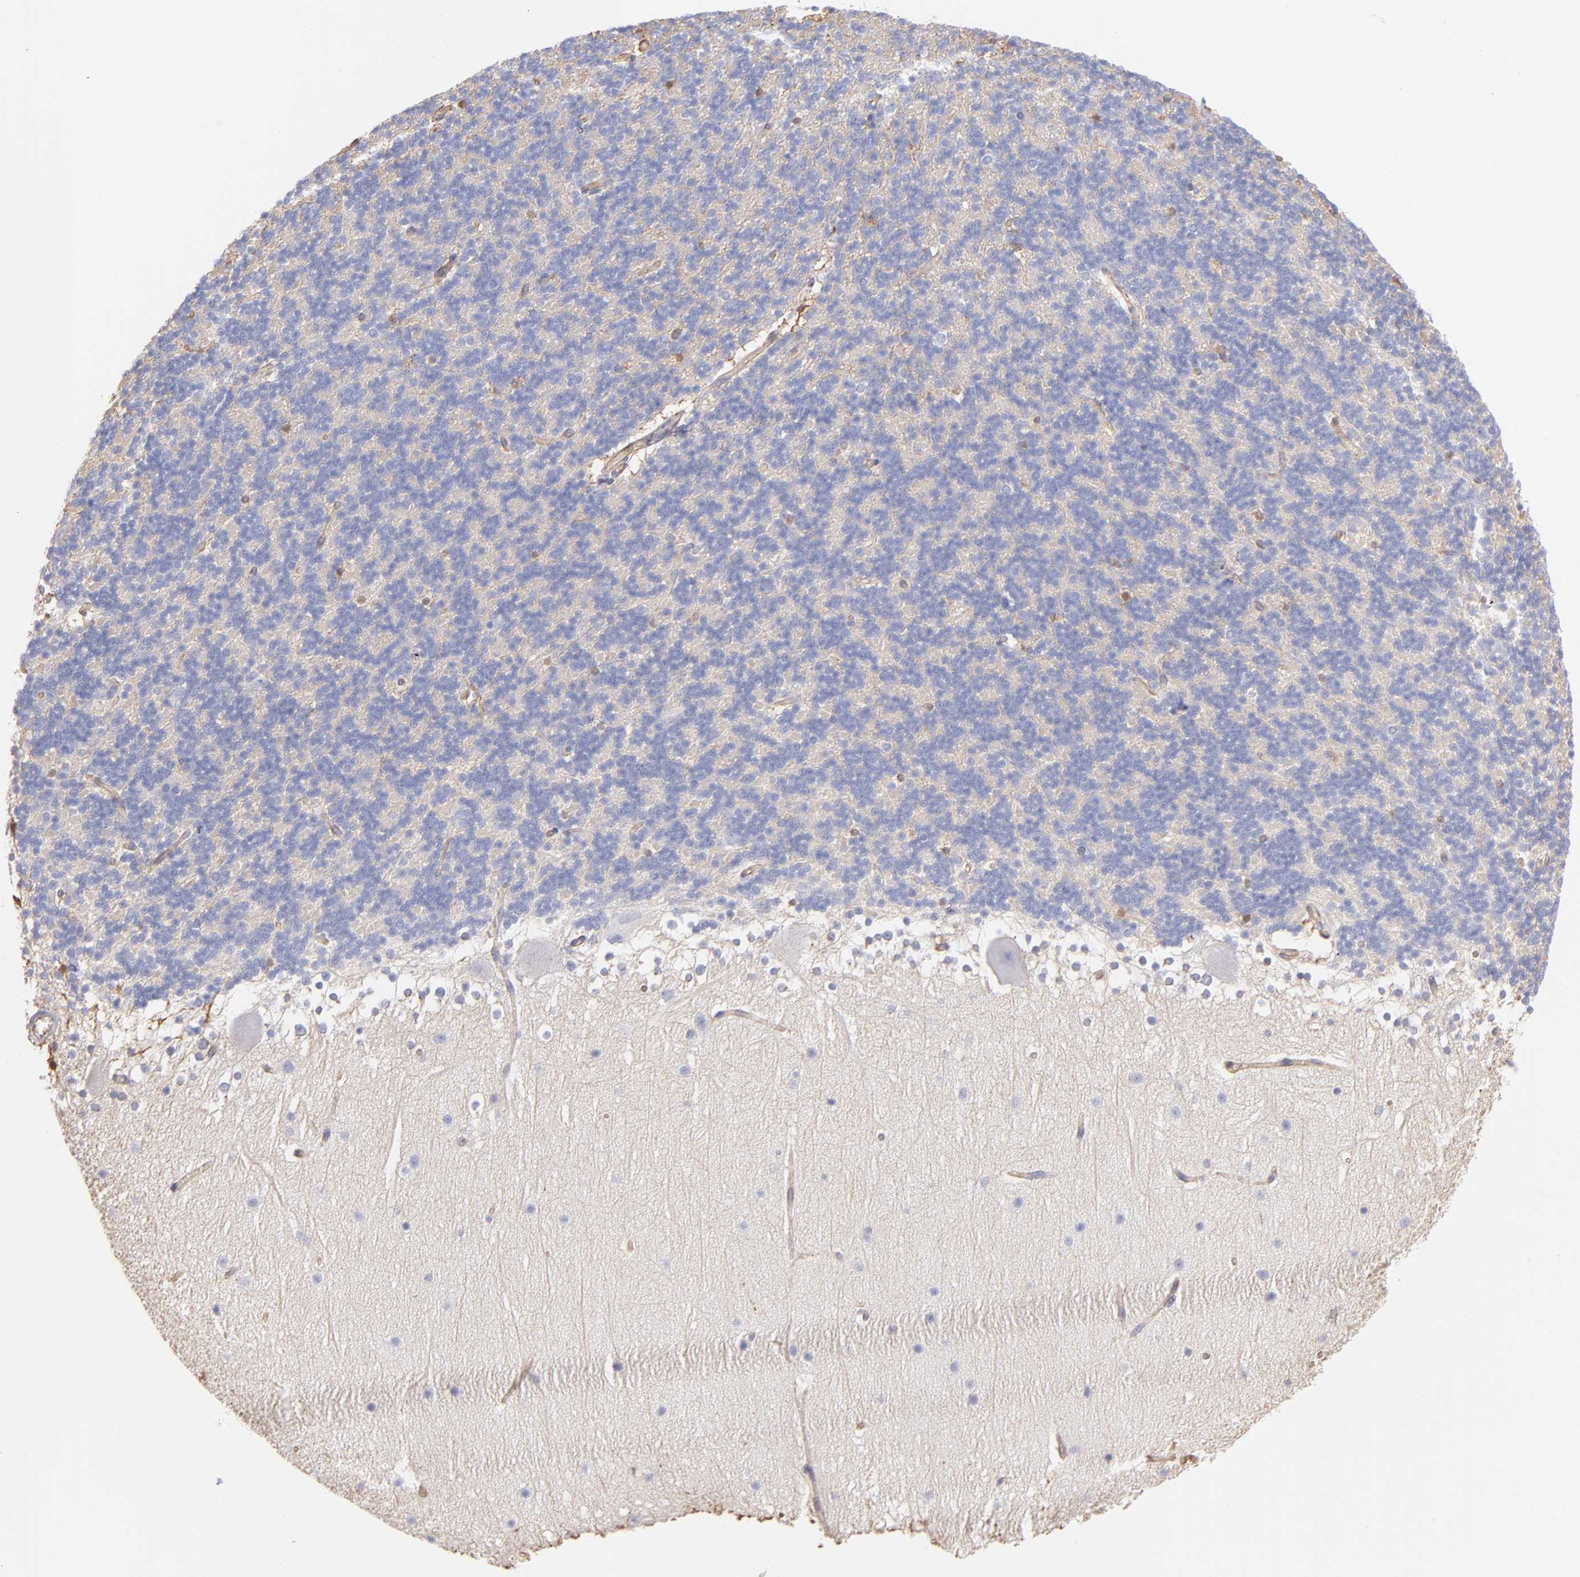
{"staining": {"intensity": "weak", "quantity": "25%-75%", "location": "cytoplasmic/membranous"}, "tissue": "cerebellum", "cell_type": "Cells in granular layer", "image_type": "normal", "snomed": [{"axis": "morphology", "description": "Normal tissue, NOS"}, {"axis": "topography", "description": "Cerebellum"}], "caption": "Human cerebellum stained for a protein (brown) demonstrates weak cytoplasmic/membranous positive positivity in approximately 25%-75% of cells in granular layer.", "gene": "PLEC", "patient": {"sex": "female", "age": 19}}